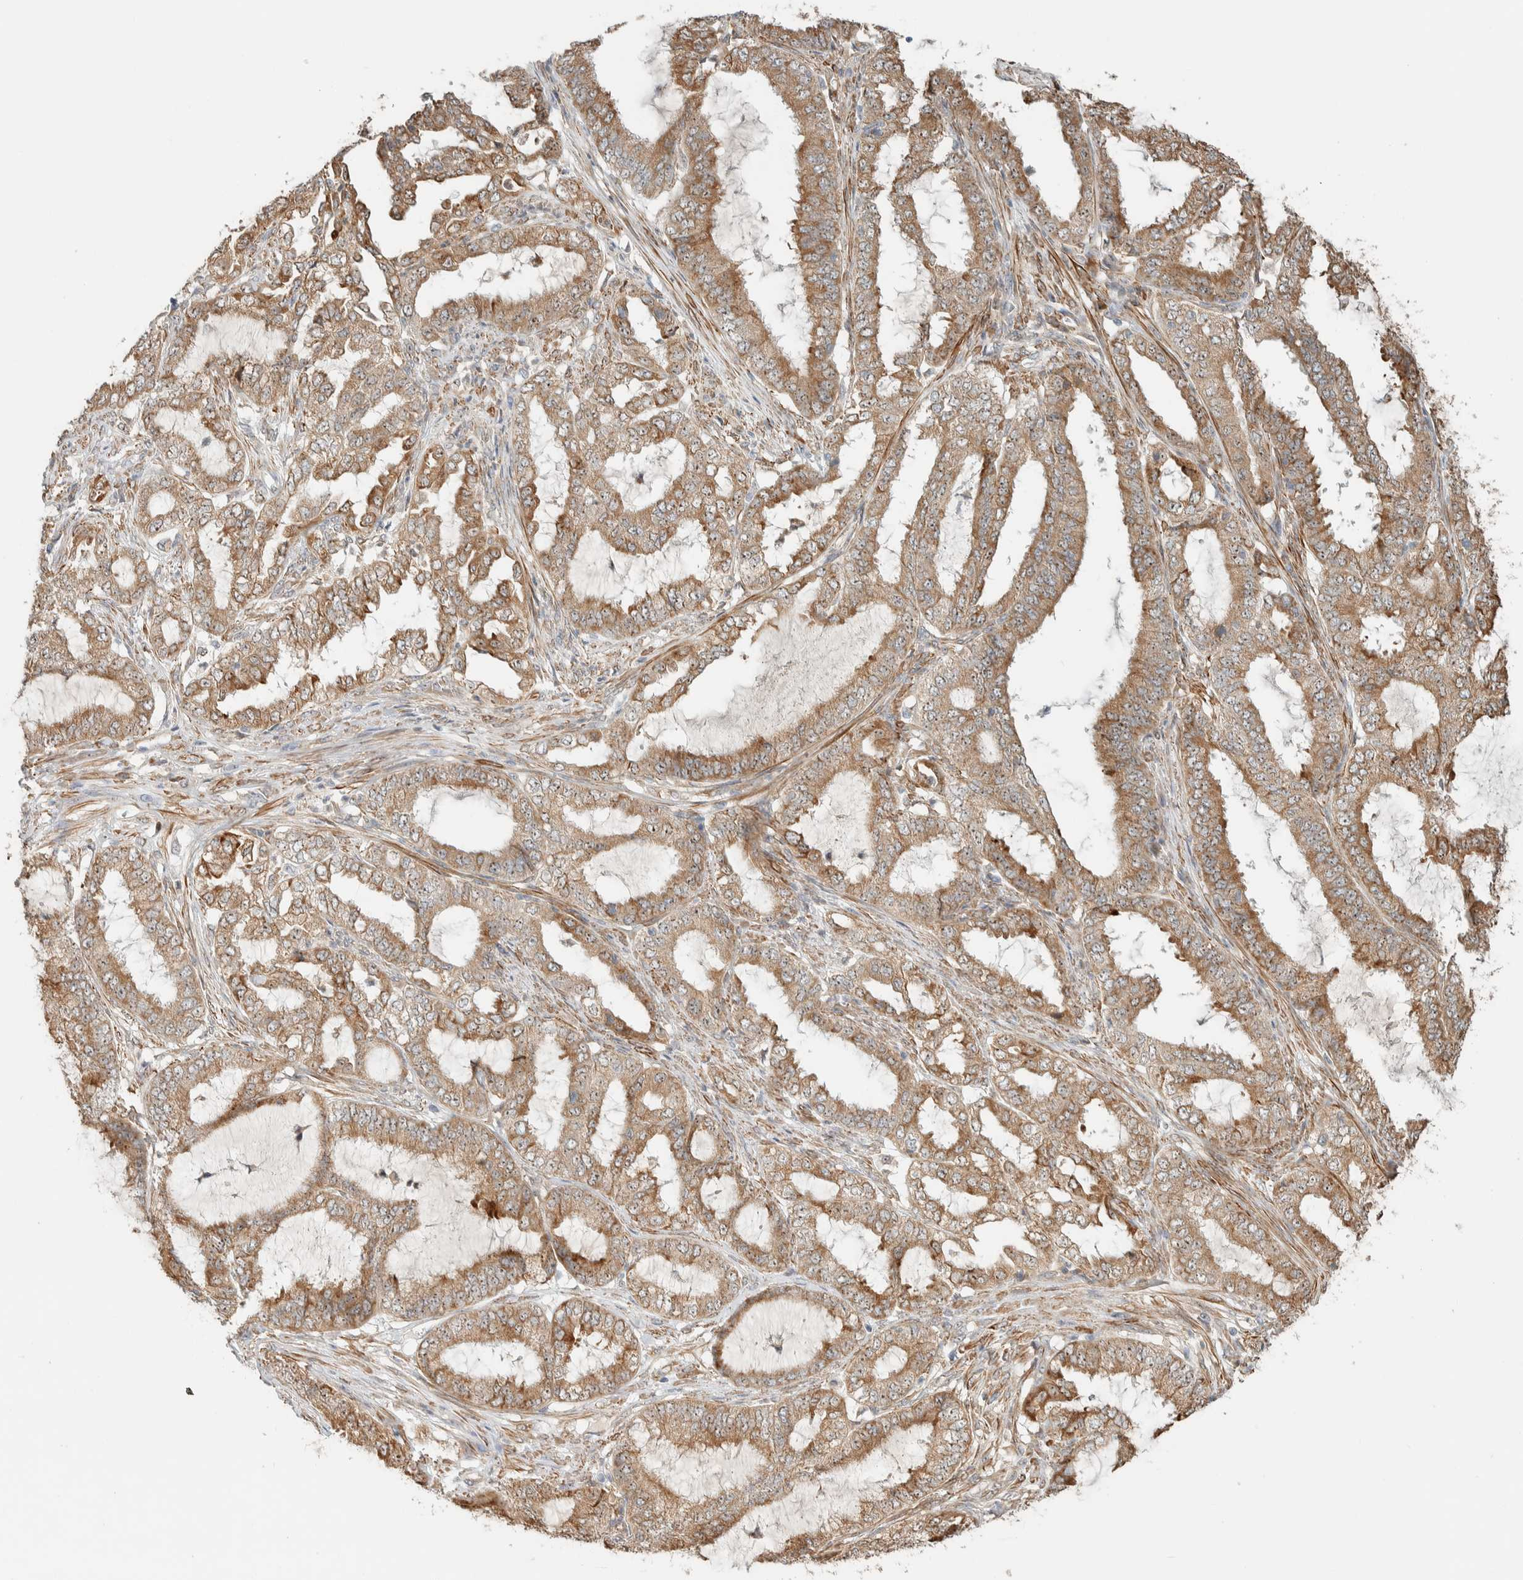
{"staining": {"intensity": "moderate", "quantity": ">75%", "location": "cytoplasmic/membranous"}, "tissue": "endometrial cancer", "cell_type": "Tumor cells", "image_type": "cancer", "snomed": [{"axis": "morphology", "description": "Adenocarcinoma, NOS"}, {"axis": "topography", "description": "Endometrium"}], "caption": "The photomicrograph reveals staining of endometrial cancer (adenocarcinoma), revealing moderate cytoplasmic/membranous protein expression (brown color) within tumor cells. Nuclei are stained in blue.", "gene": "KLHL40", "patient": {"sex": "female", "age": 51}}